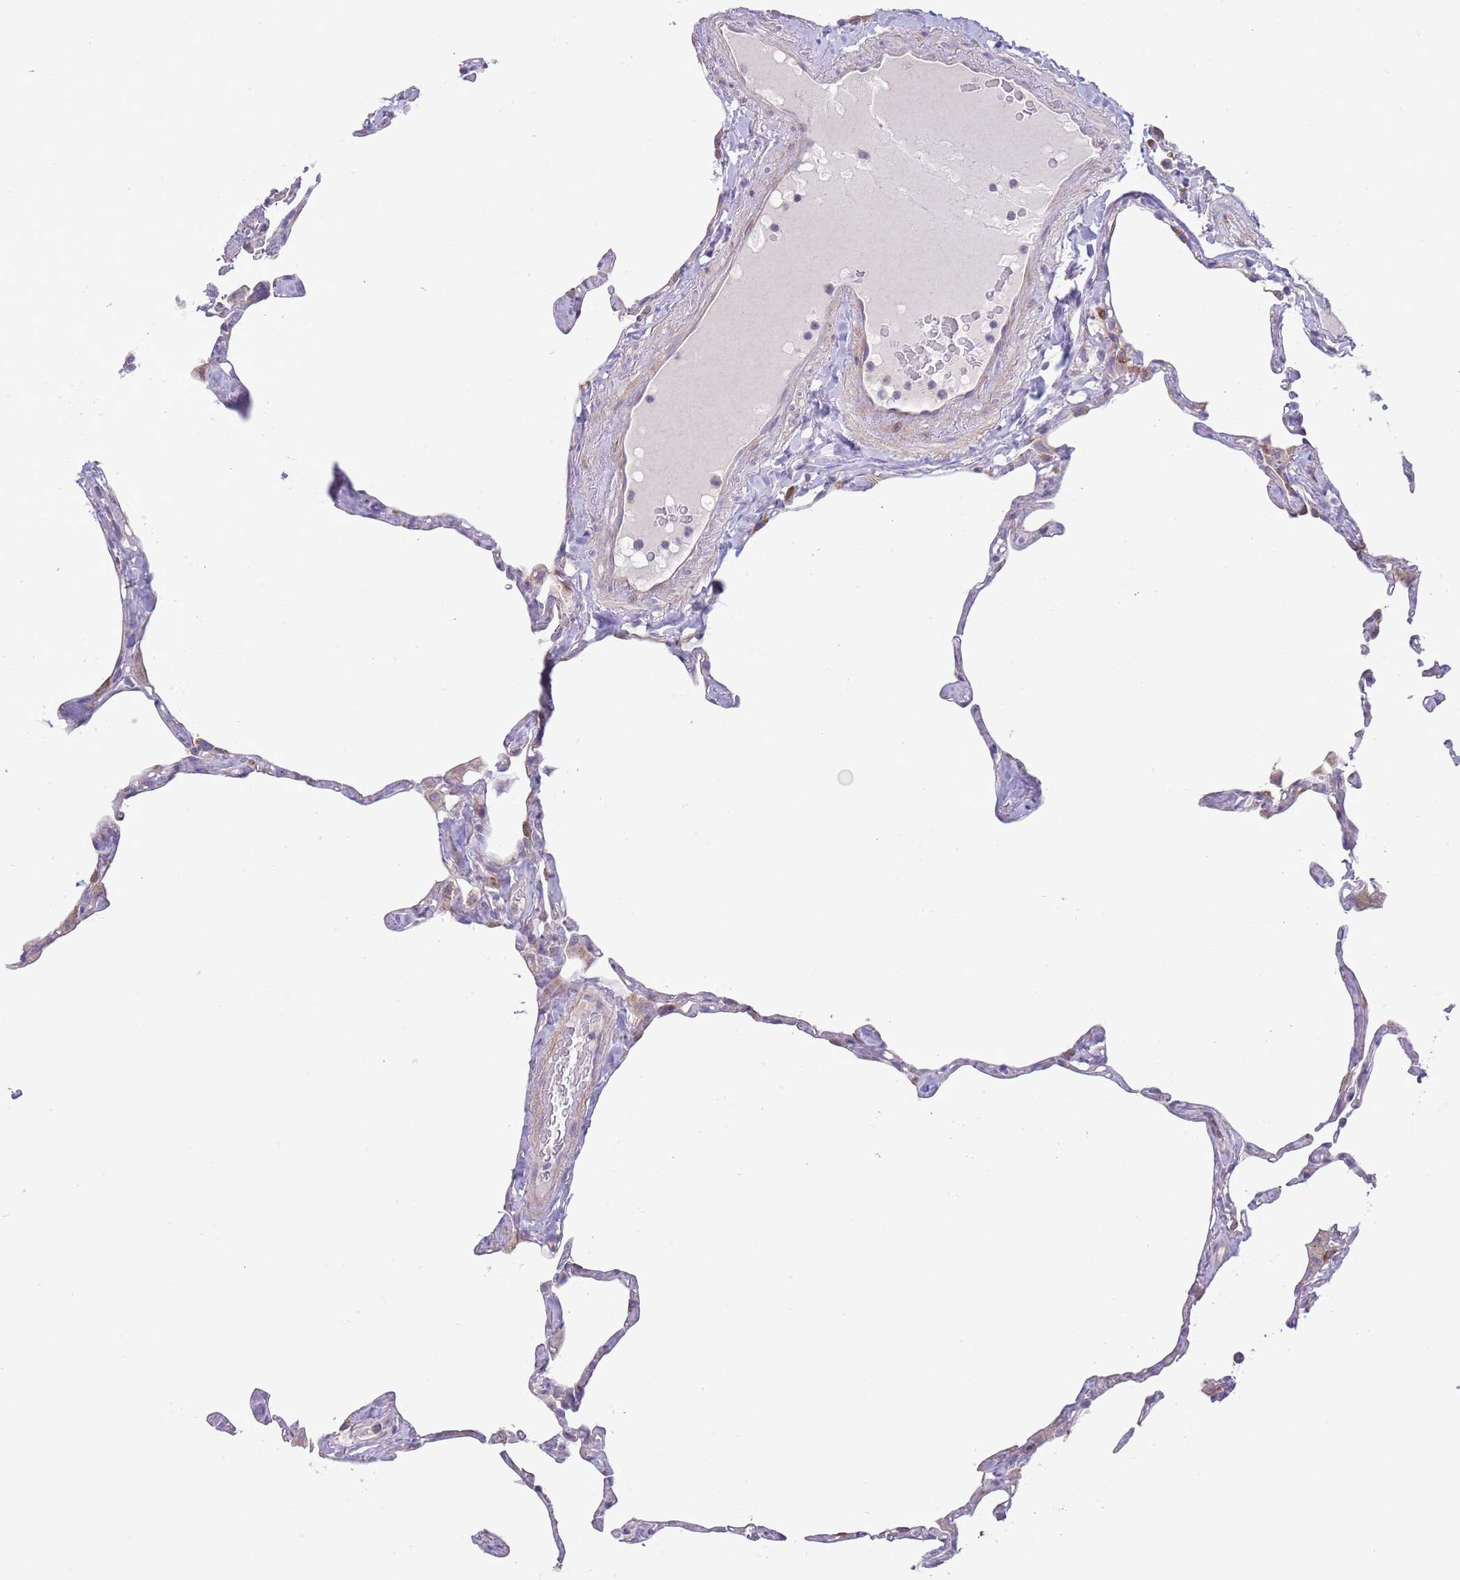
{"staining": {"intensity": "negative", "quantity": "none", "location": "none"}, "tissue": "lung", "cell_type": "Alveolar cells", "image_type": "normal", "snomed": [{"axis": "morphology", "description": "Normal tissue, NOS"}, {"axis": "topography", "description": "Lung"}], "caption": "Immunohistochemical staining of unremarkable human lung displays no significant staining in alveolar cells.", "gene": "TOMM5", "patient": {"sex": "male", "age": 65}}